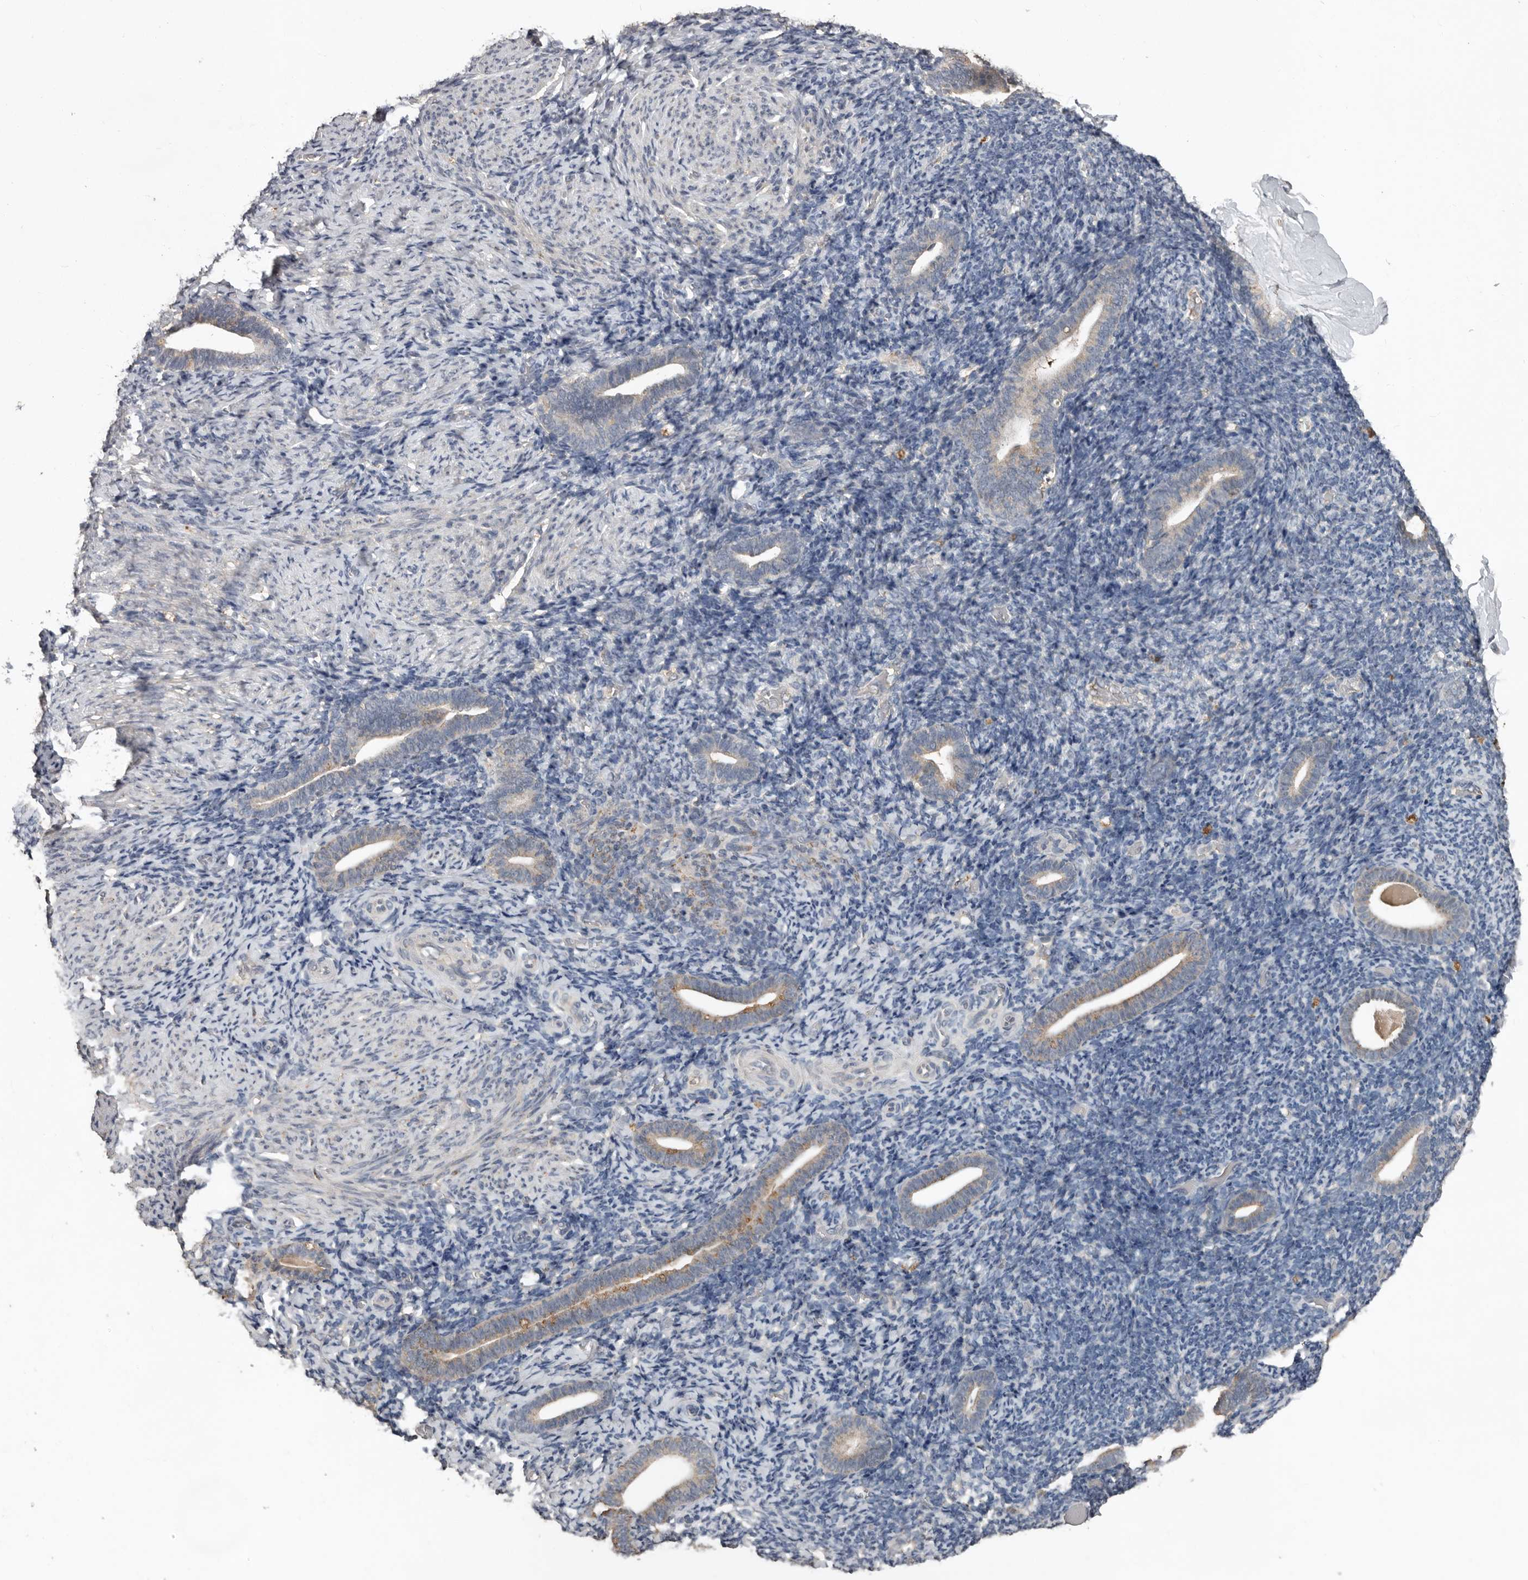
{"staining": {"intensity": "negative", "quantity": "none", "location": "none"}, "tissue": "endometrium", "cell_type": "Cells in endometrial stroma", "image_type": "normal", "snomed": [{"axis": "morphology", "description": "Normal tissue, NOS"}, {"axis": "topography", "description": "Endometrium"}], "caption": "Immunohistochemistry (IHC) micrograph of normal human endometrium stained for a protein (brown), which demonstrates no expression in cells in endometrial stroma.", "gene": "MTF1", "patient": {"sex": "female", "age": 51}}